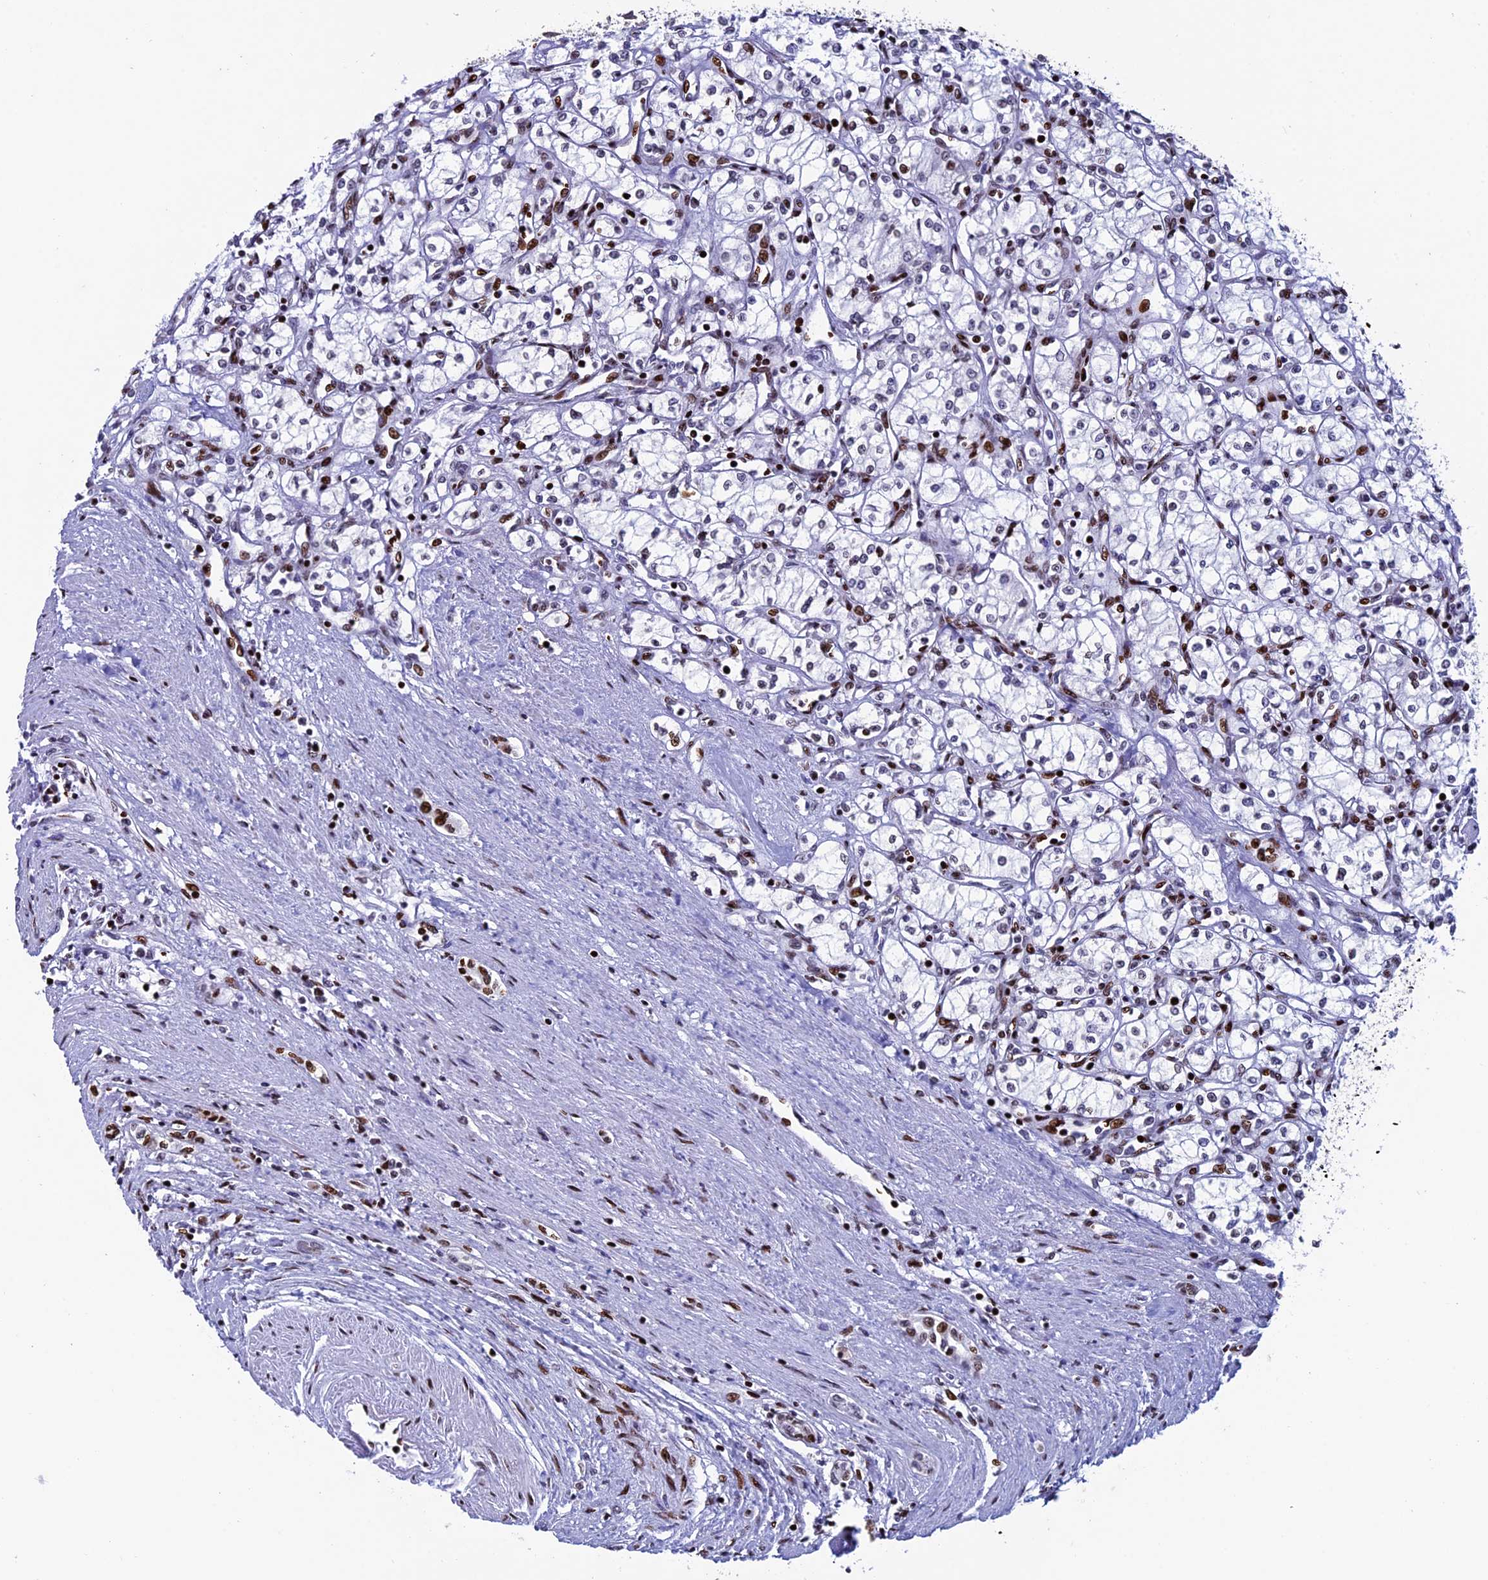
{"staining": {"intensity": "moderate", "quantity": "<25%", "location": "nuclear"}, "tissue": "renal cancer", "cell_type": "Tumor cells", "image_type": "cancer", "snomed": [{"axis": "morphology", "description": "Adenocarcinoma, NOS"}, {"axis": "topography", "description": "Kidney"}], "caption": "Renal cancer (adenocarcinoma) stained with a brown dye reveals moderate nuclear positive expression in about <25% of tumor cells.", "gene": "BTBD3", "patient": {"sex": "male", "age": 59}}